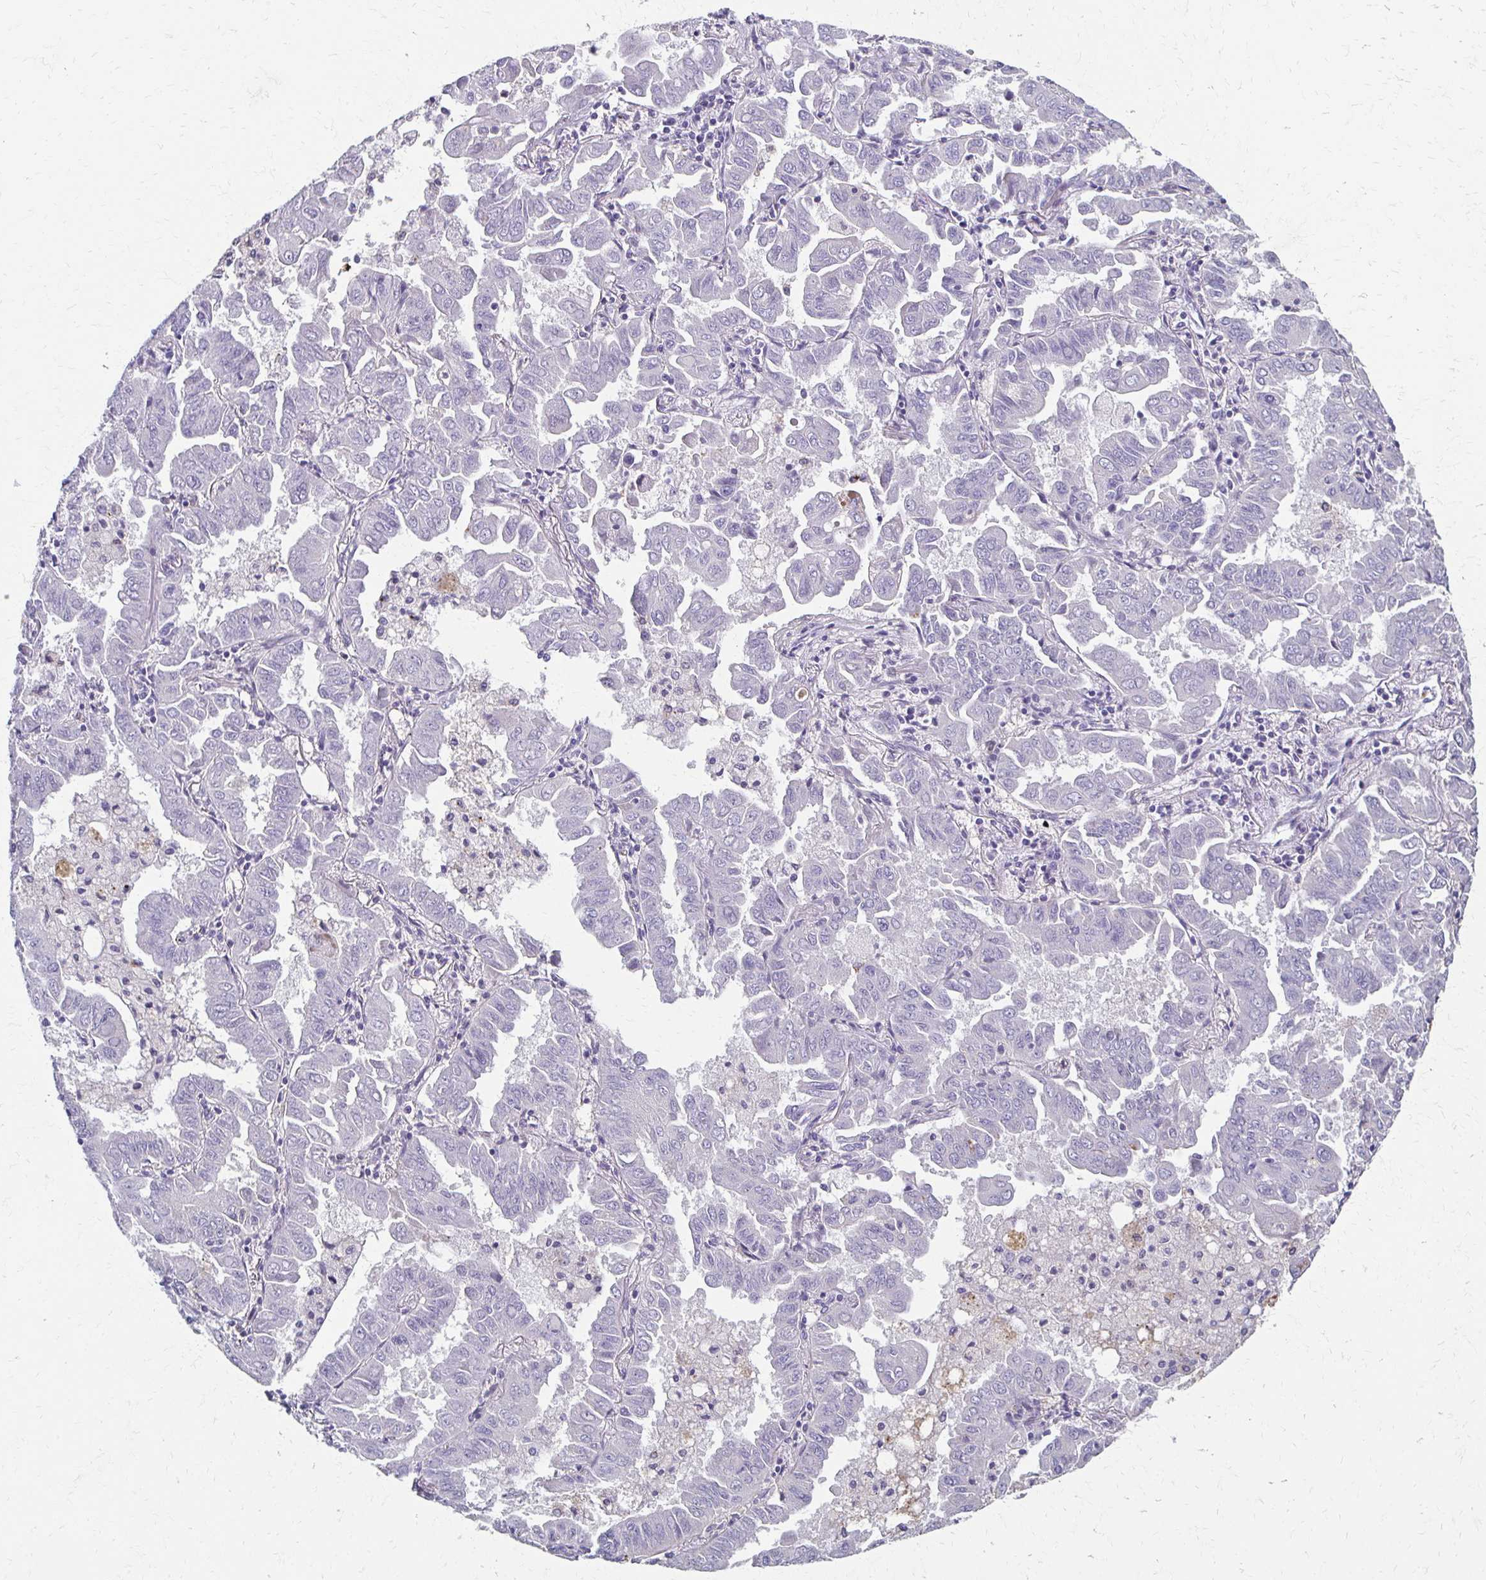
{"staining": {"intensity": "negative", "quantity": "none", "location": "none"}, "tissue": "lung cancer", "cell_type": "Tumor cells", "image_type": "cancer", "snomed": [{"axis": "morphology", "description": "Adenocarcinoma, NOS"}, {"axis": "topography", "description": "Lung"}], "caption": "High power microscopy histopathology image of an IHC micrograph of lung cancer, revealing no significant staining in tumor cells.", "gene": "BBS12", "patient": {"sex": "male", "age": 64}}